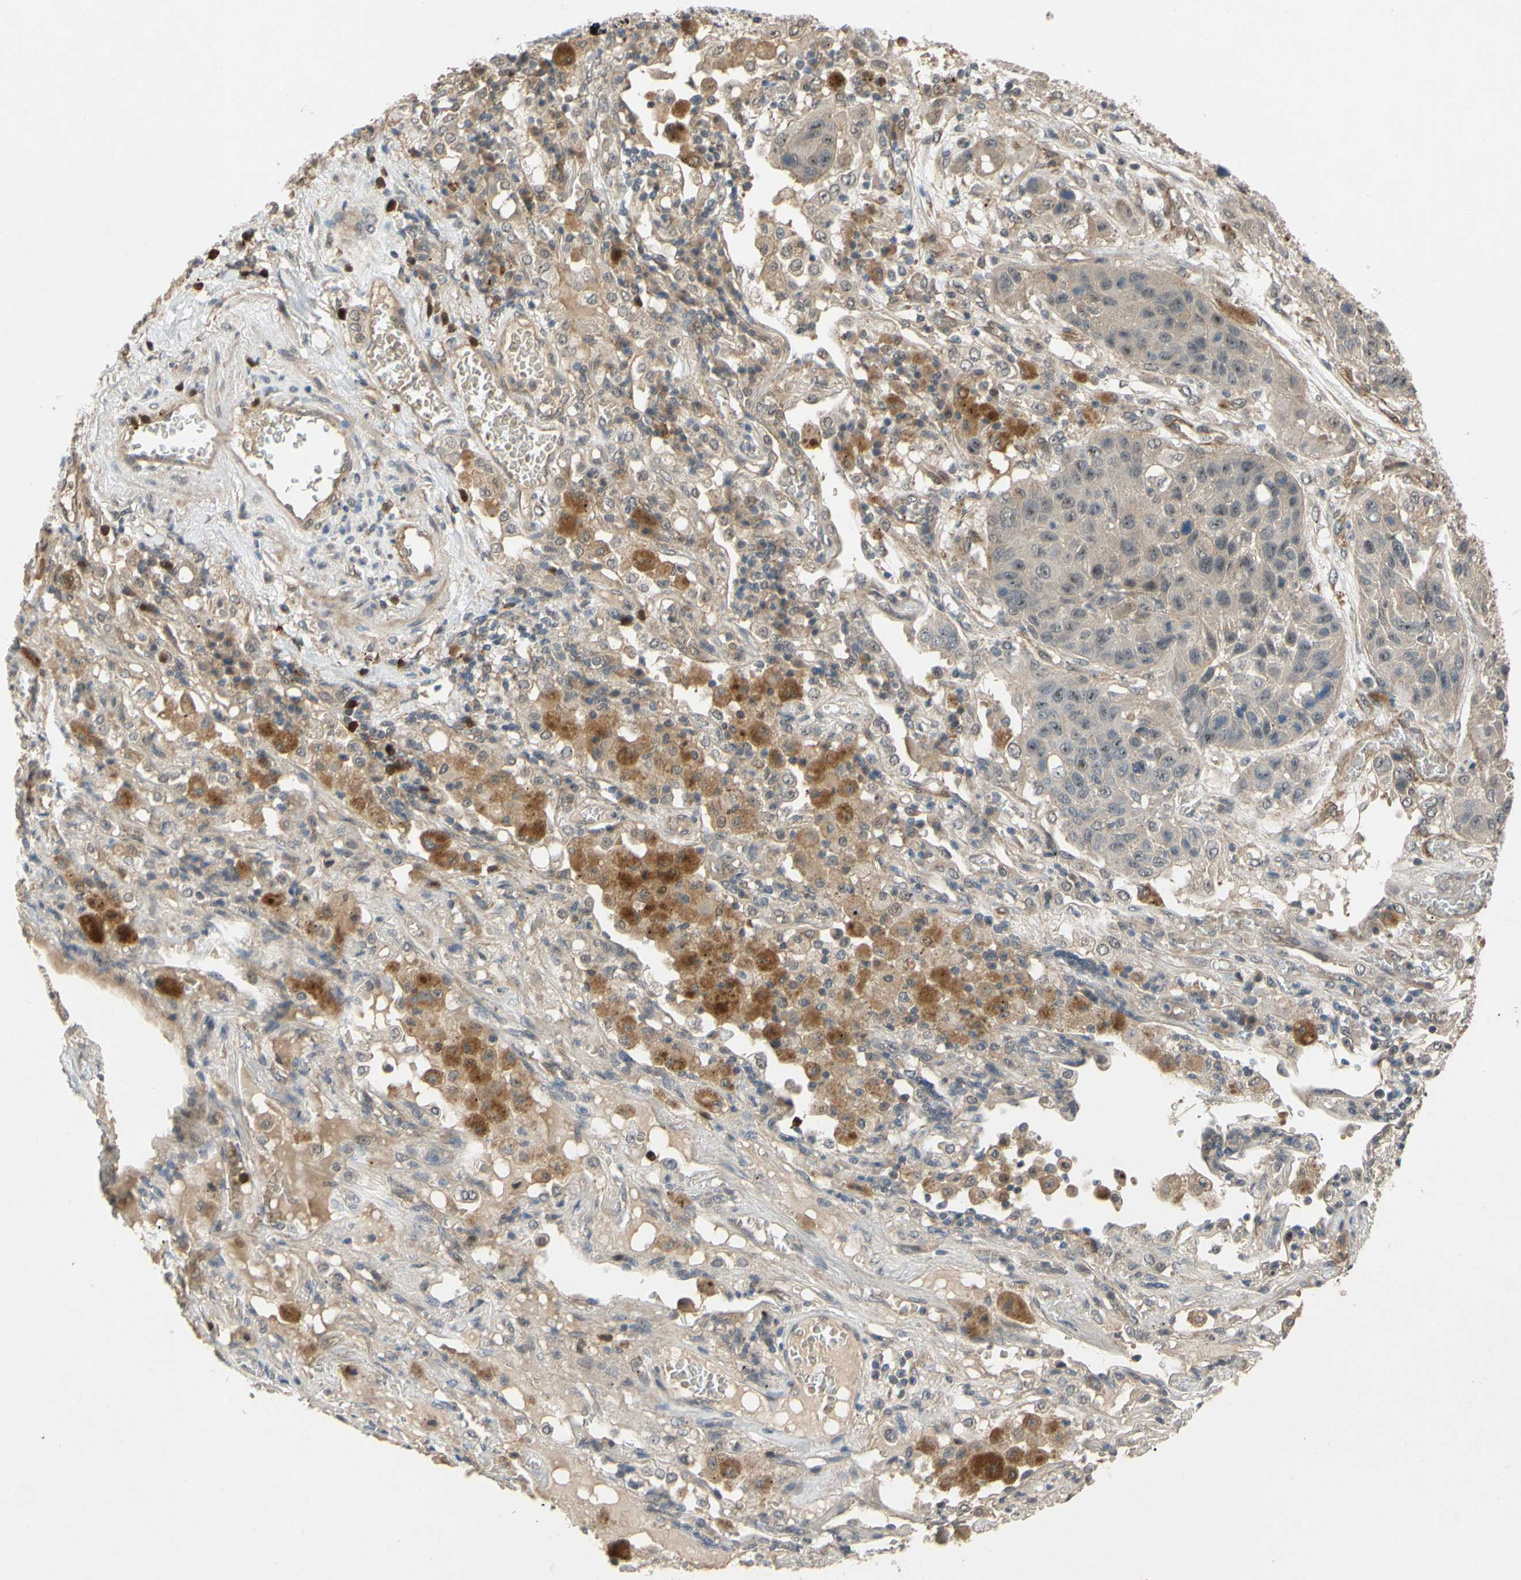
{"staining": {"intensity": "weak", "quantity": ">75%", "location": "cytoplasmic/membranous"}, "tissue": "lung cancer", "cell_type": "Tumor cells", "image_type": "cancer", "snomed": [{"axis": "morphology", "description": "Squamous cell carcinoma, NOS"}, {"axis": "topography", "description": "Lung"}], "caption": "This is an image of immunohistochemistry staining of lung cancer, which shows weak expression in the cytoplasmic/membranous of tumor cells.", "gene": "ALK", "patient": {"sex": "male", "age": 57}}